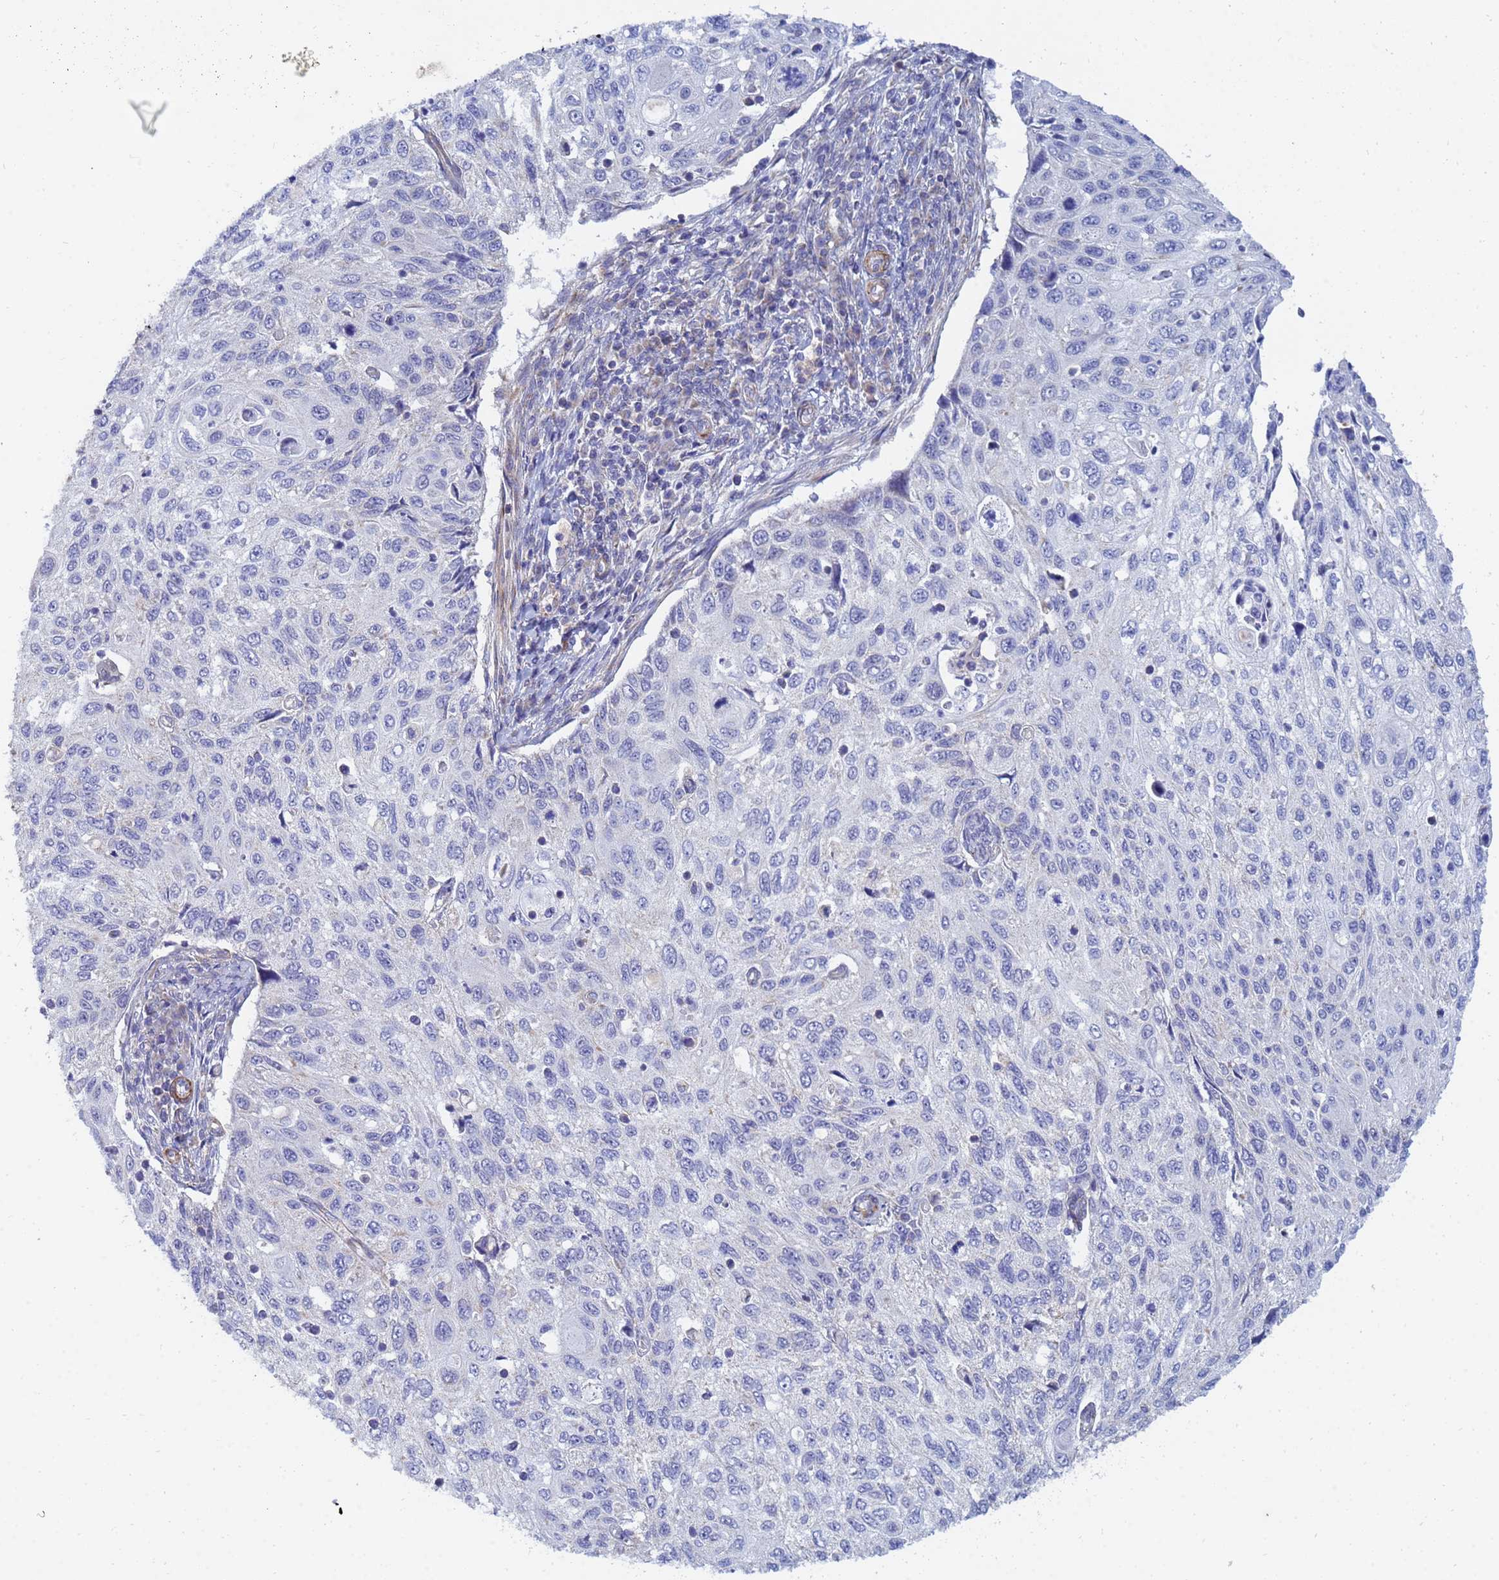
{"staining": {"intensity": "negative", "quantity": "none", "location": "none"}, "tissue": "cervical cancer", "cell_type": "Tumor cells", "image_type": "cancer", "snomed": [{"axis": "morphology", "description": "Squamous cell carcinoma, NOS"}, {"axis": "topography", "description": "Cervix"}], "caption": "Immunohistochemical staining of cervical cancer exhibits no significant staining in tumor cells.", "gene": "SDR39U1", "patient": {"sex": "female", "age": 70}}